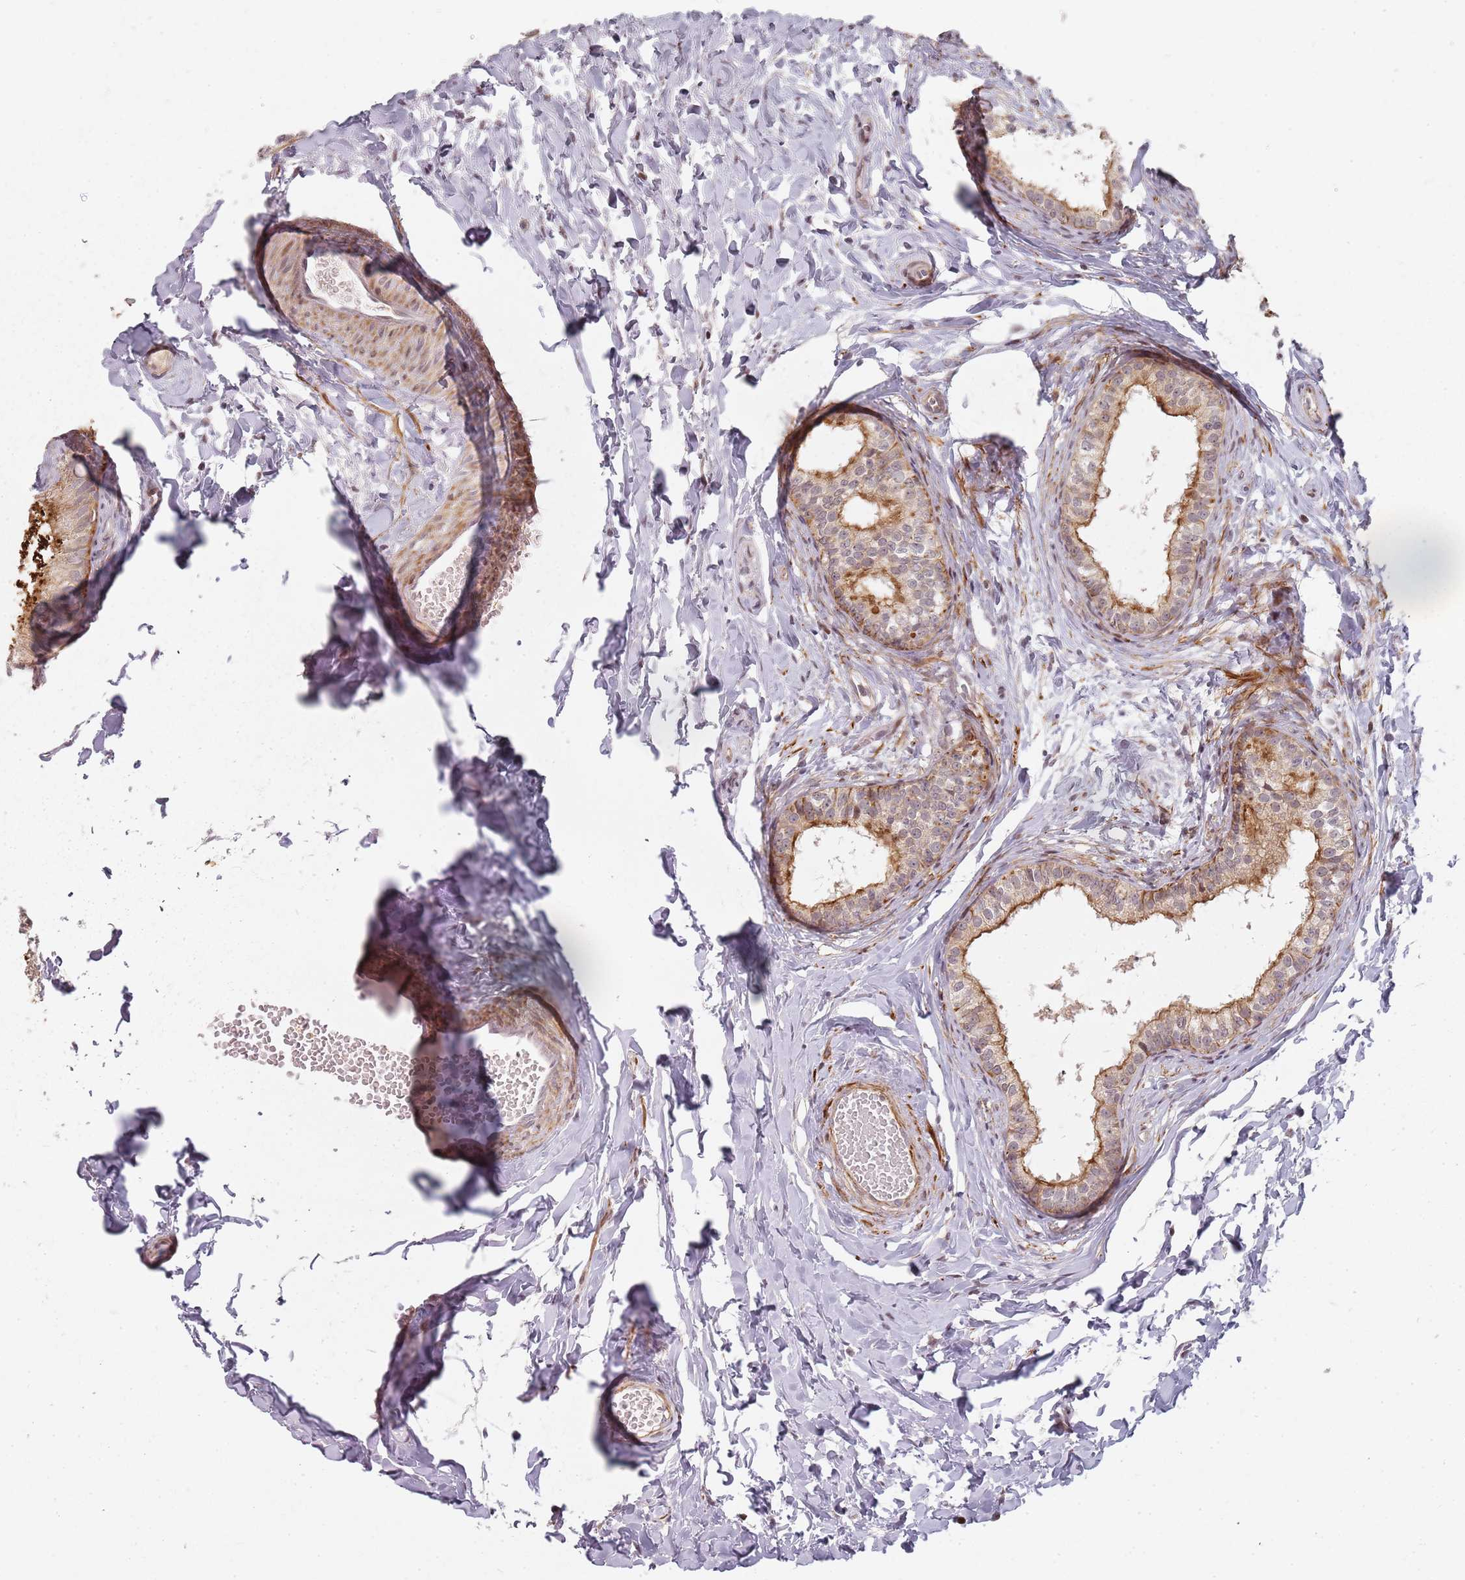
{"staining": {"intensity": "strong", "quantity": "25%-75%", "location": "cytoplasmic/membranous"}, "tissue": "epididymis", "cell_type": "Glandular cells", "image_type": "normal", "snomed": [{"axis": "morphology", "description": "Normal tissue, NOS"}, {"axis": "topography", "description": "Epididymis"}], "caption": "Immunohistochemical staining of unremarkable epididymis reveals 25%-75% levels of strong cytoplasmic/membranous protein staining in about 25%-75% of glandular cells. (brown staining indicates protein expression, while blue staining denotes nuclei).", "gene": "RPS6KA2", "patient": {"sex": "male", "age": 34}}